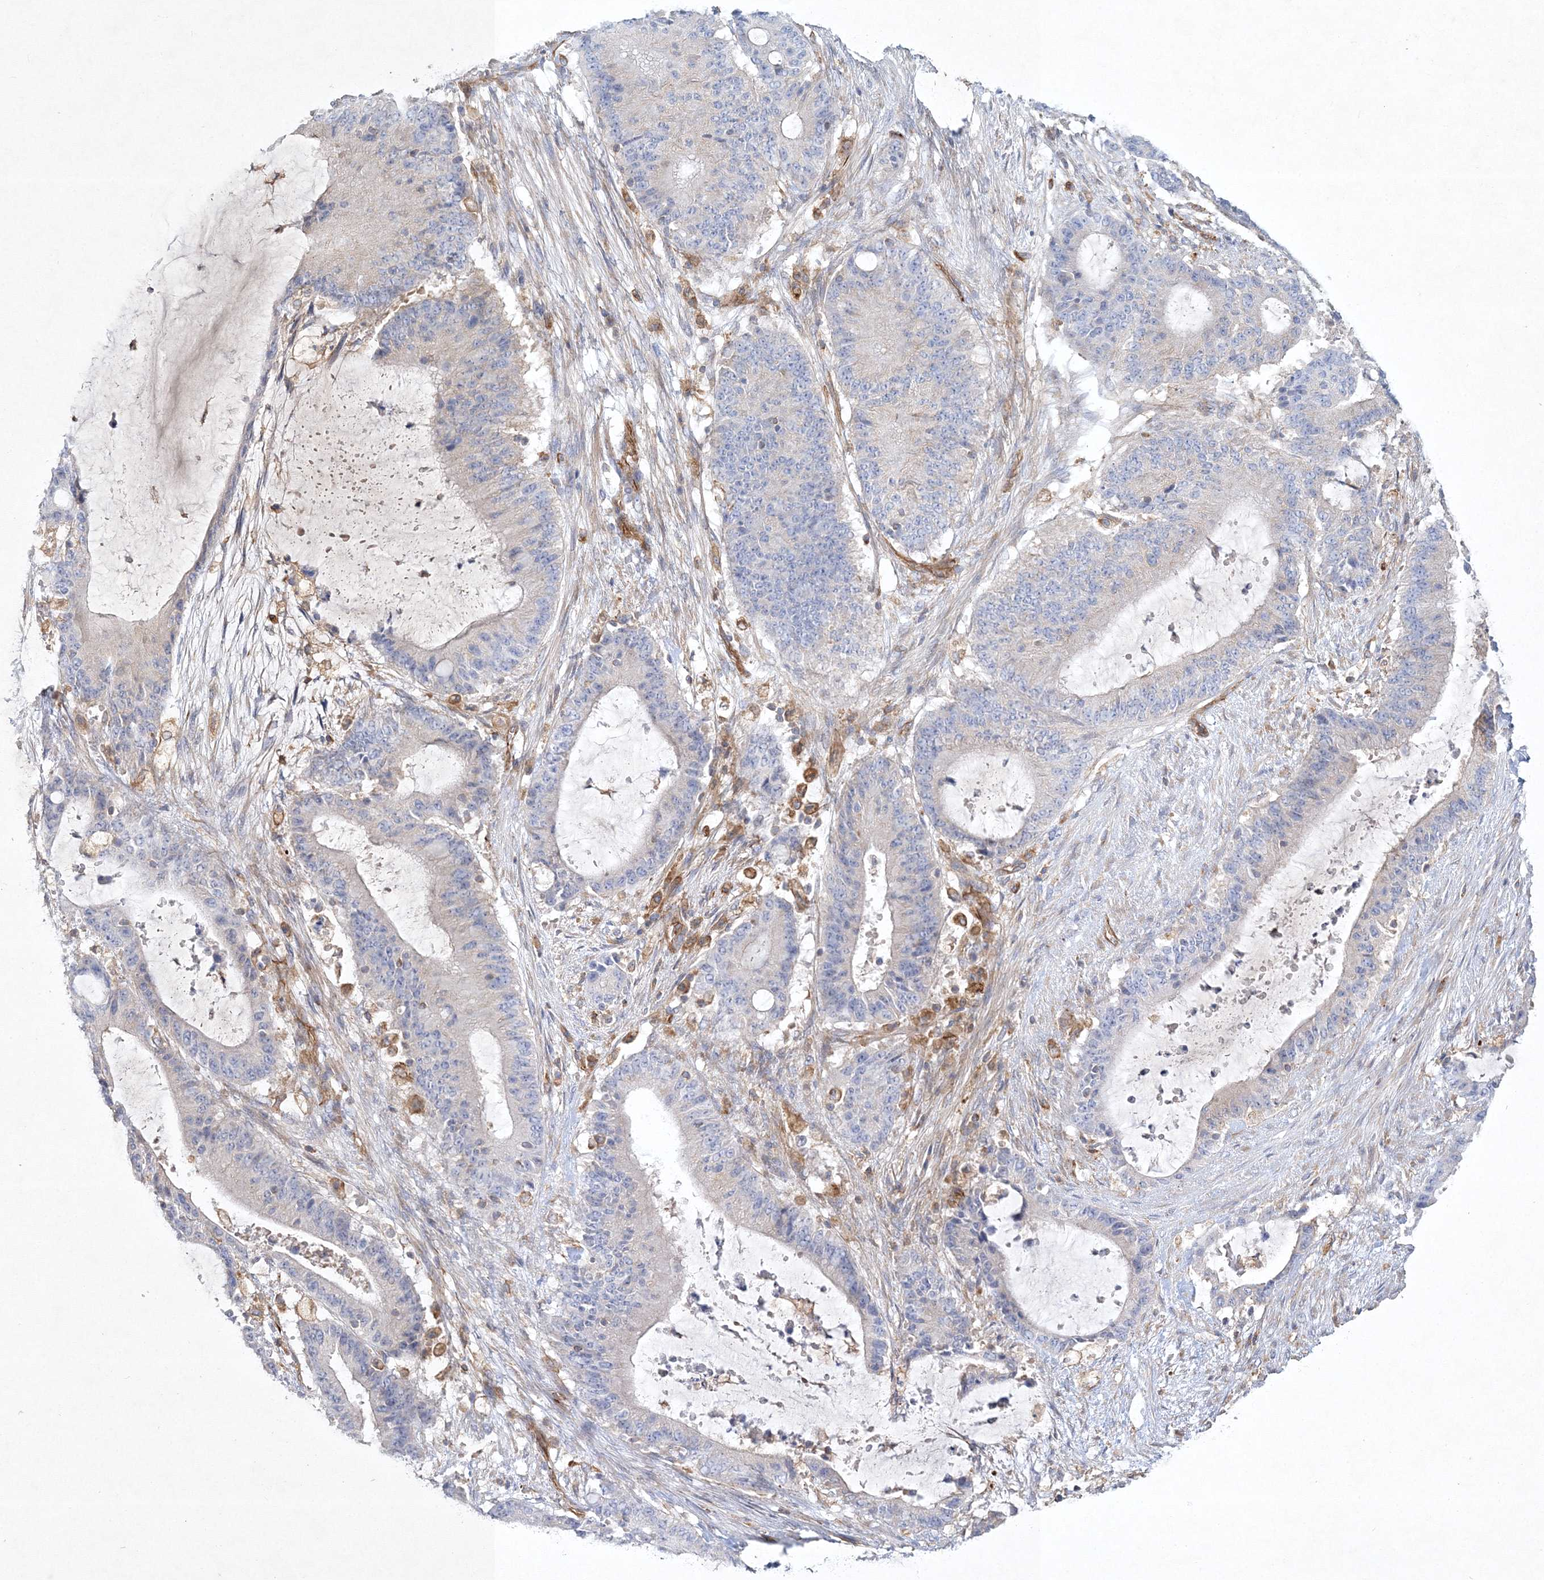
{"staining": {"intensity": "negative", "quantity": "none", "location": "none"}, "tissue": "liver cancer", "cell_type": "Tumor cells", "image_type": "cancer", "snomed": [{"axis": "morphology", "description": "Normal tissue, NOS"}, {"axis": "morphology", "description": "Cholangiocarcinoma"}, {"axis": "topography", "description": "Liver"}, {"axis": "topography", "description": "Peripheral nerve tissue"}], "caption": "High power microscopy image of an immunohistochemistry micrograph of liver cancer (cholangiocarcinoma), revealing no significant expression in tumor cells.", "gene": "WDR37", "patient": {"sex": "female", "age": 73}}